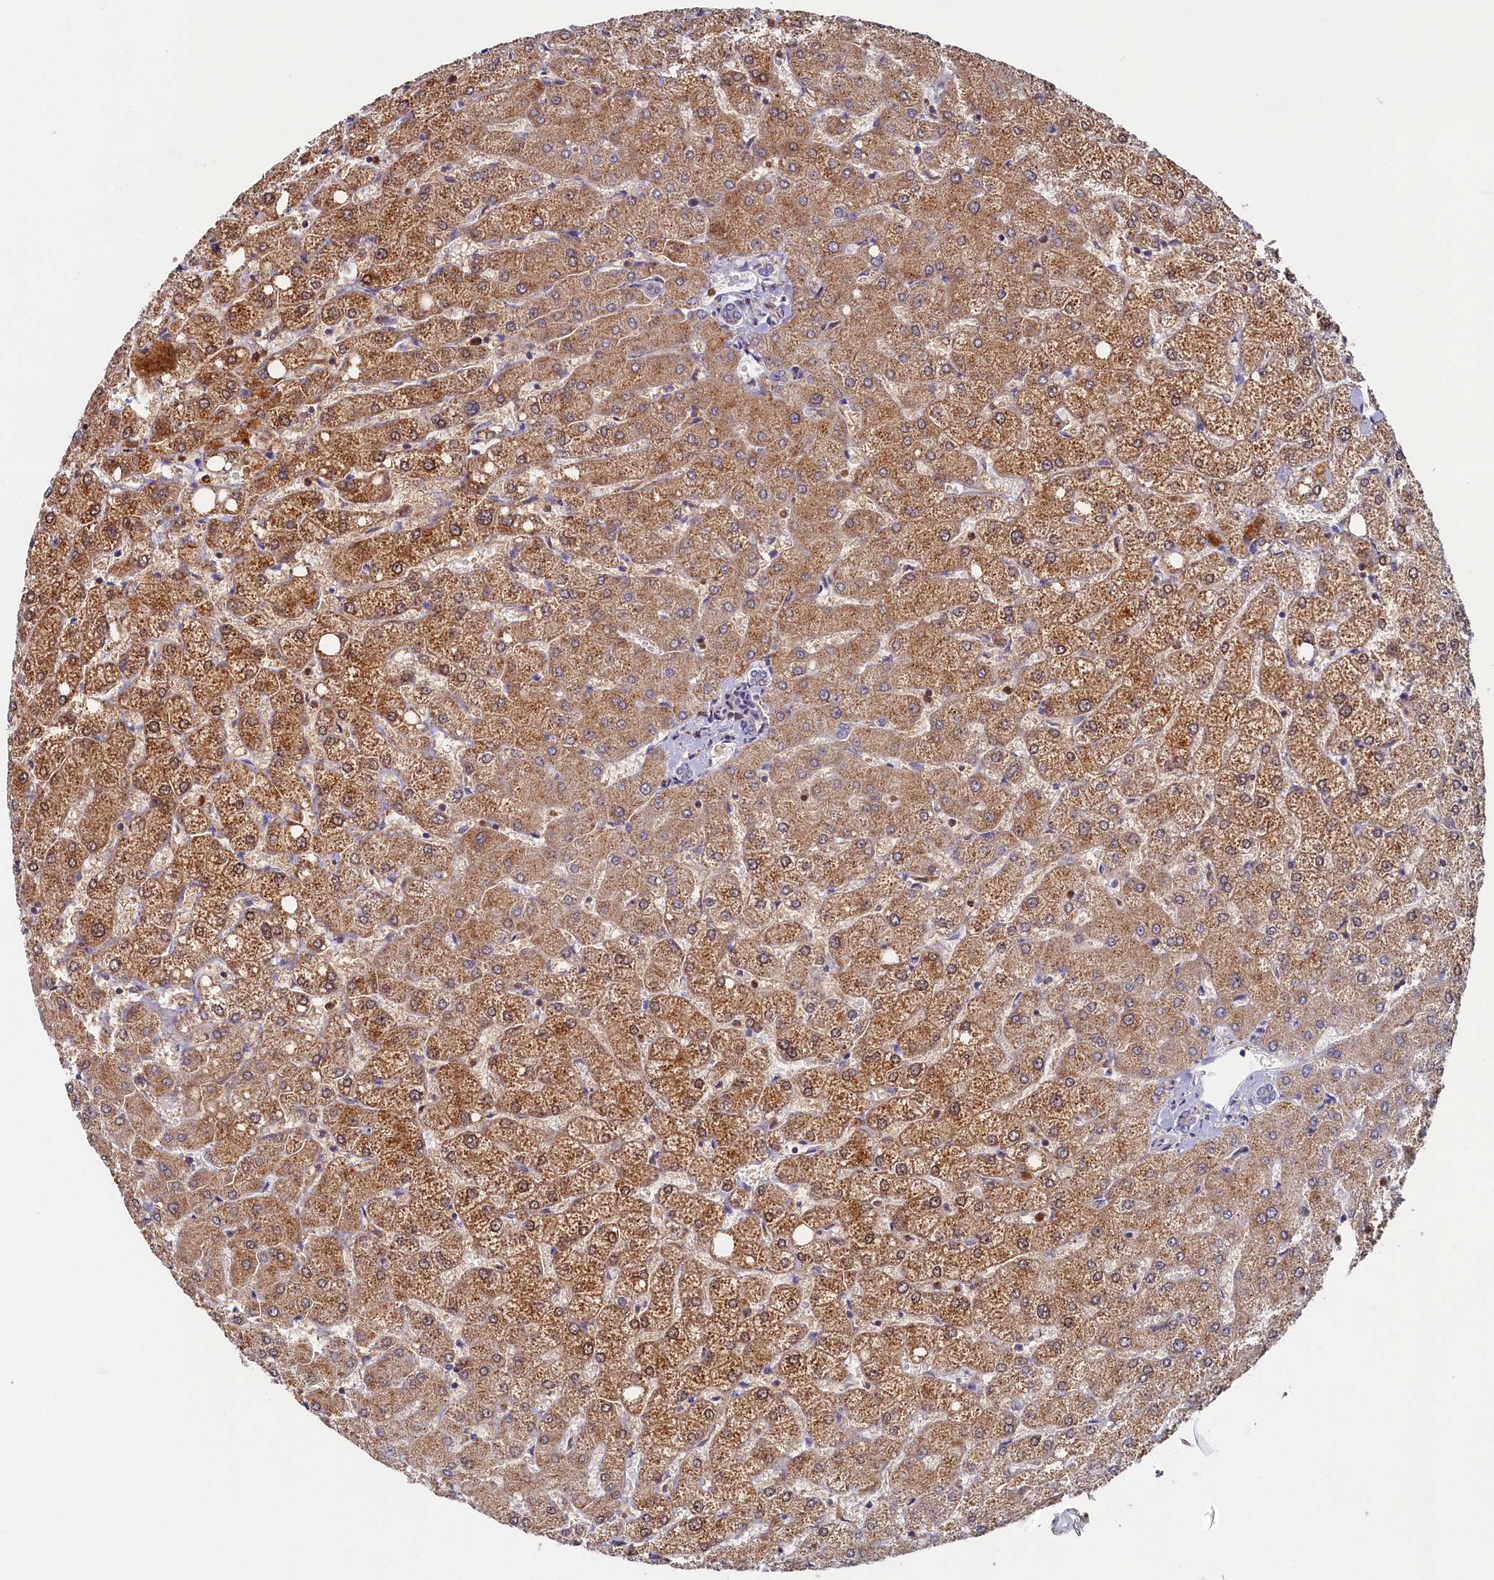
{"staining": {"intensity": "weak", "quantity": "<25%", "location": "cytoplasmic/membranous"}, "tissue": "liver", "cell_type": "Cholangiocytes", "image_type": "normal", "snomed": [{"axis": "morphology", "description": "Normal tissue, NOS"}, {"axis": "topography", "description": "Liver"}], "caption": "IHC of benign human liver shows no staining in cholangiocytes.", "gene": "TIMM8B", "patient": {"sex": "female", "age": 54}}